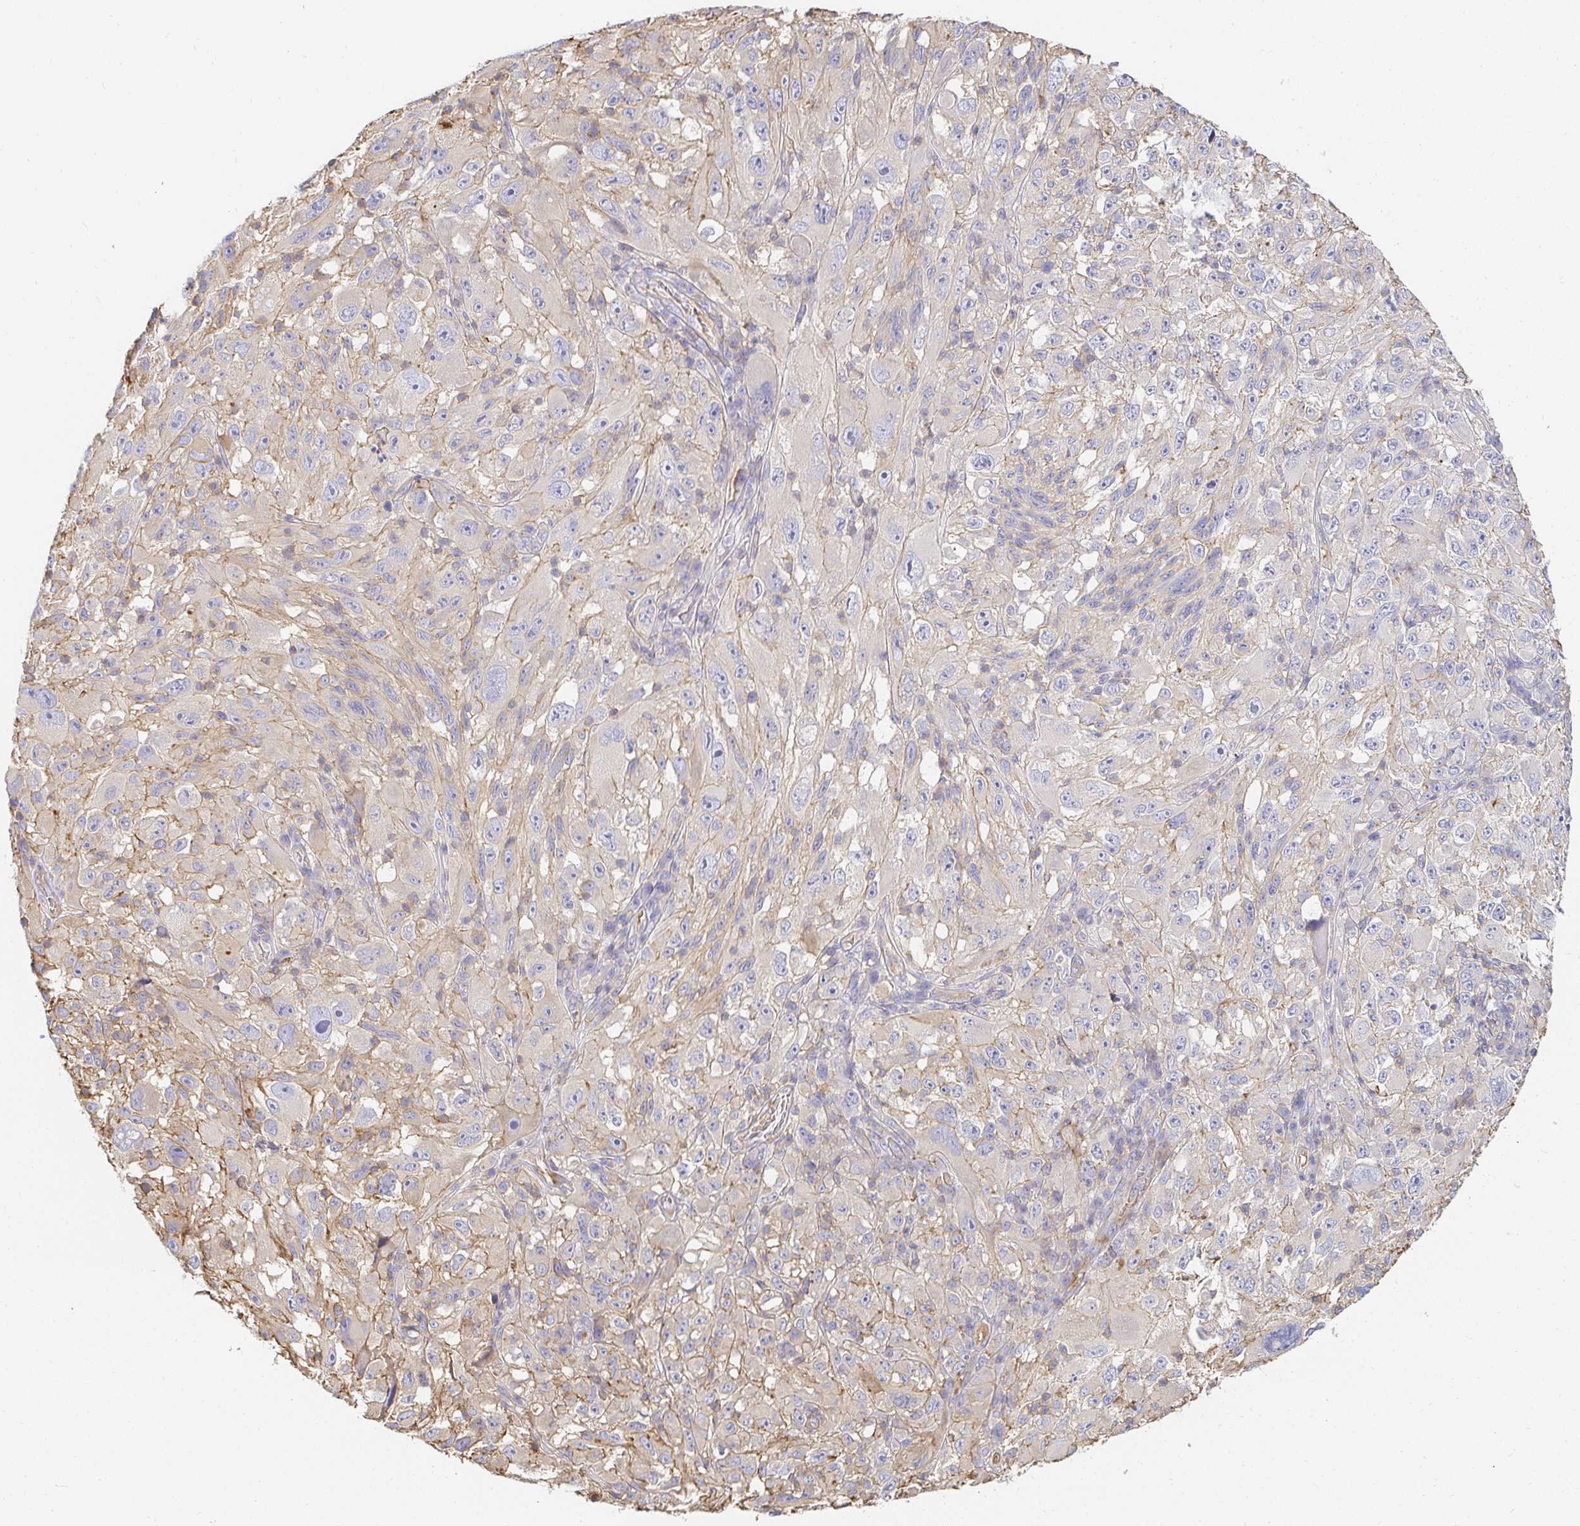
{"staining": {"intensity": "negative", "quantity": "none", "location": "none"}, "tissue": "melanoma", "cell_type": "Tumor cells", "image_type": "cancer", "snomed": [{"axis": "morphology", "description": "Malignant melanoma, NOS"}, {"axis": "topography", "description": "Skin"}], "caption": "Immunohistochemical staining of malignant melanoma reveals no significant positivity in tumor cells.", "gene": "TSPAN19", "patient": {"sex": "female", "age": 71}}